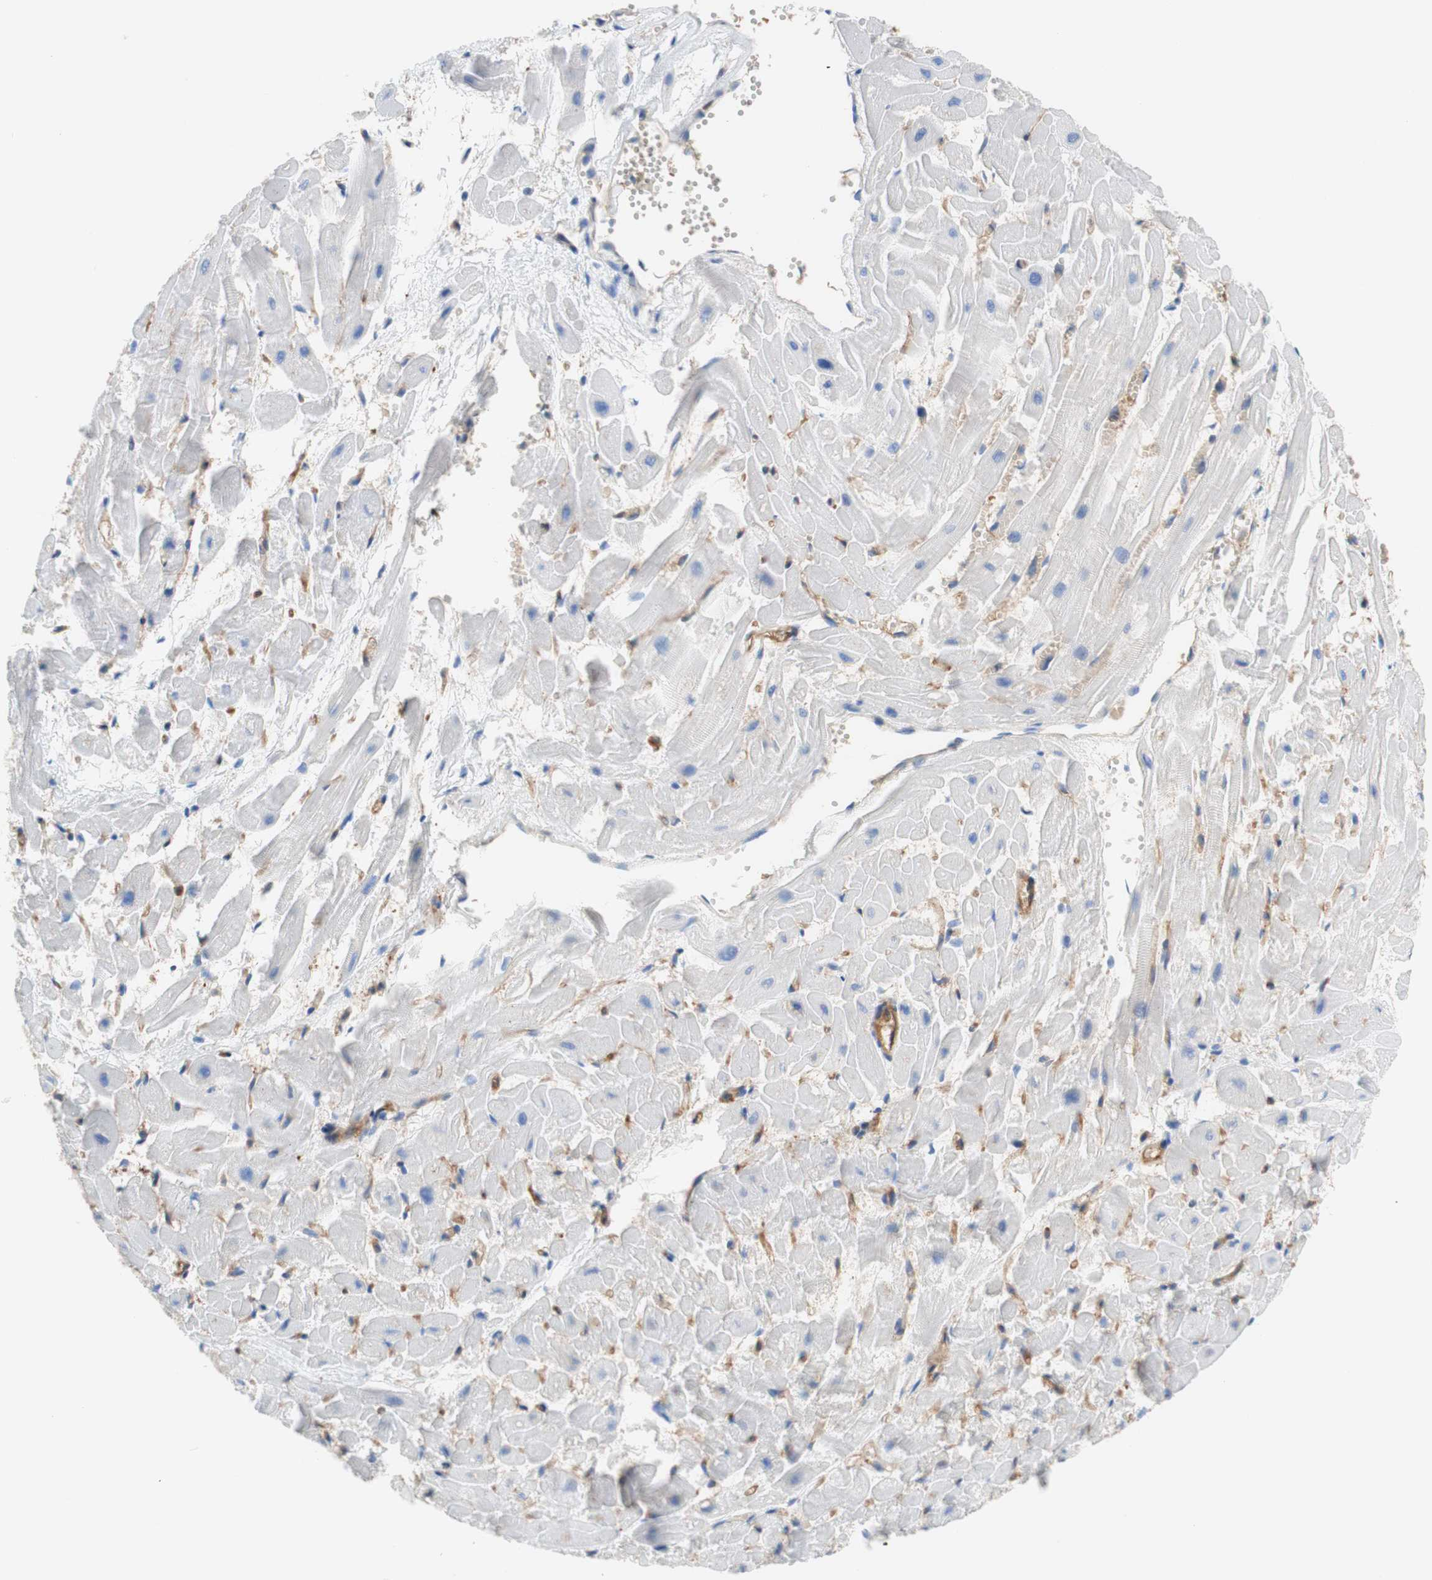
{"staining": {"intensity": "weak", "quantity": "<25%", "location": "cytoplasmic/membranous"}, "tissue": "heart muscle", "cell_type": "Cardiomyocytes", "image_type": "normal", "snomed": [{"axis": "morphology", "description": "Normal tissue, NOS"}, {"axis": "topography", "description": "Heart"}], "caption": "Immunohistochemical staining of unremarkable human heart muscle demonstrates no significant positivity in cardiomyocytes. (DAB IHC with hematoxylin counter stain).", "gene": "STOM", "patient": {"sex": "female", "age": 19}}